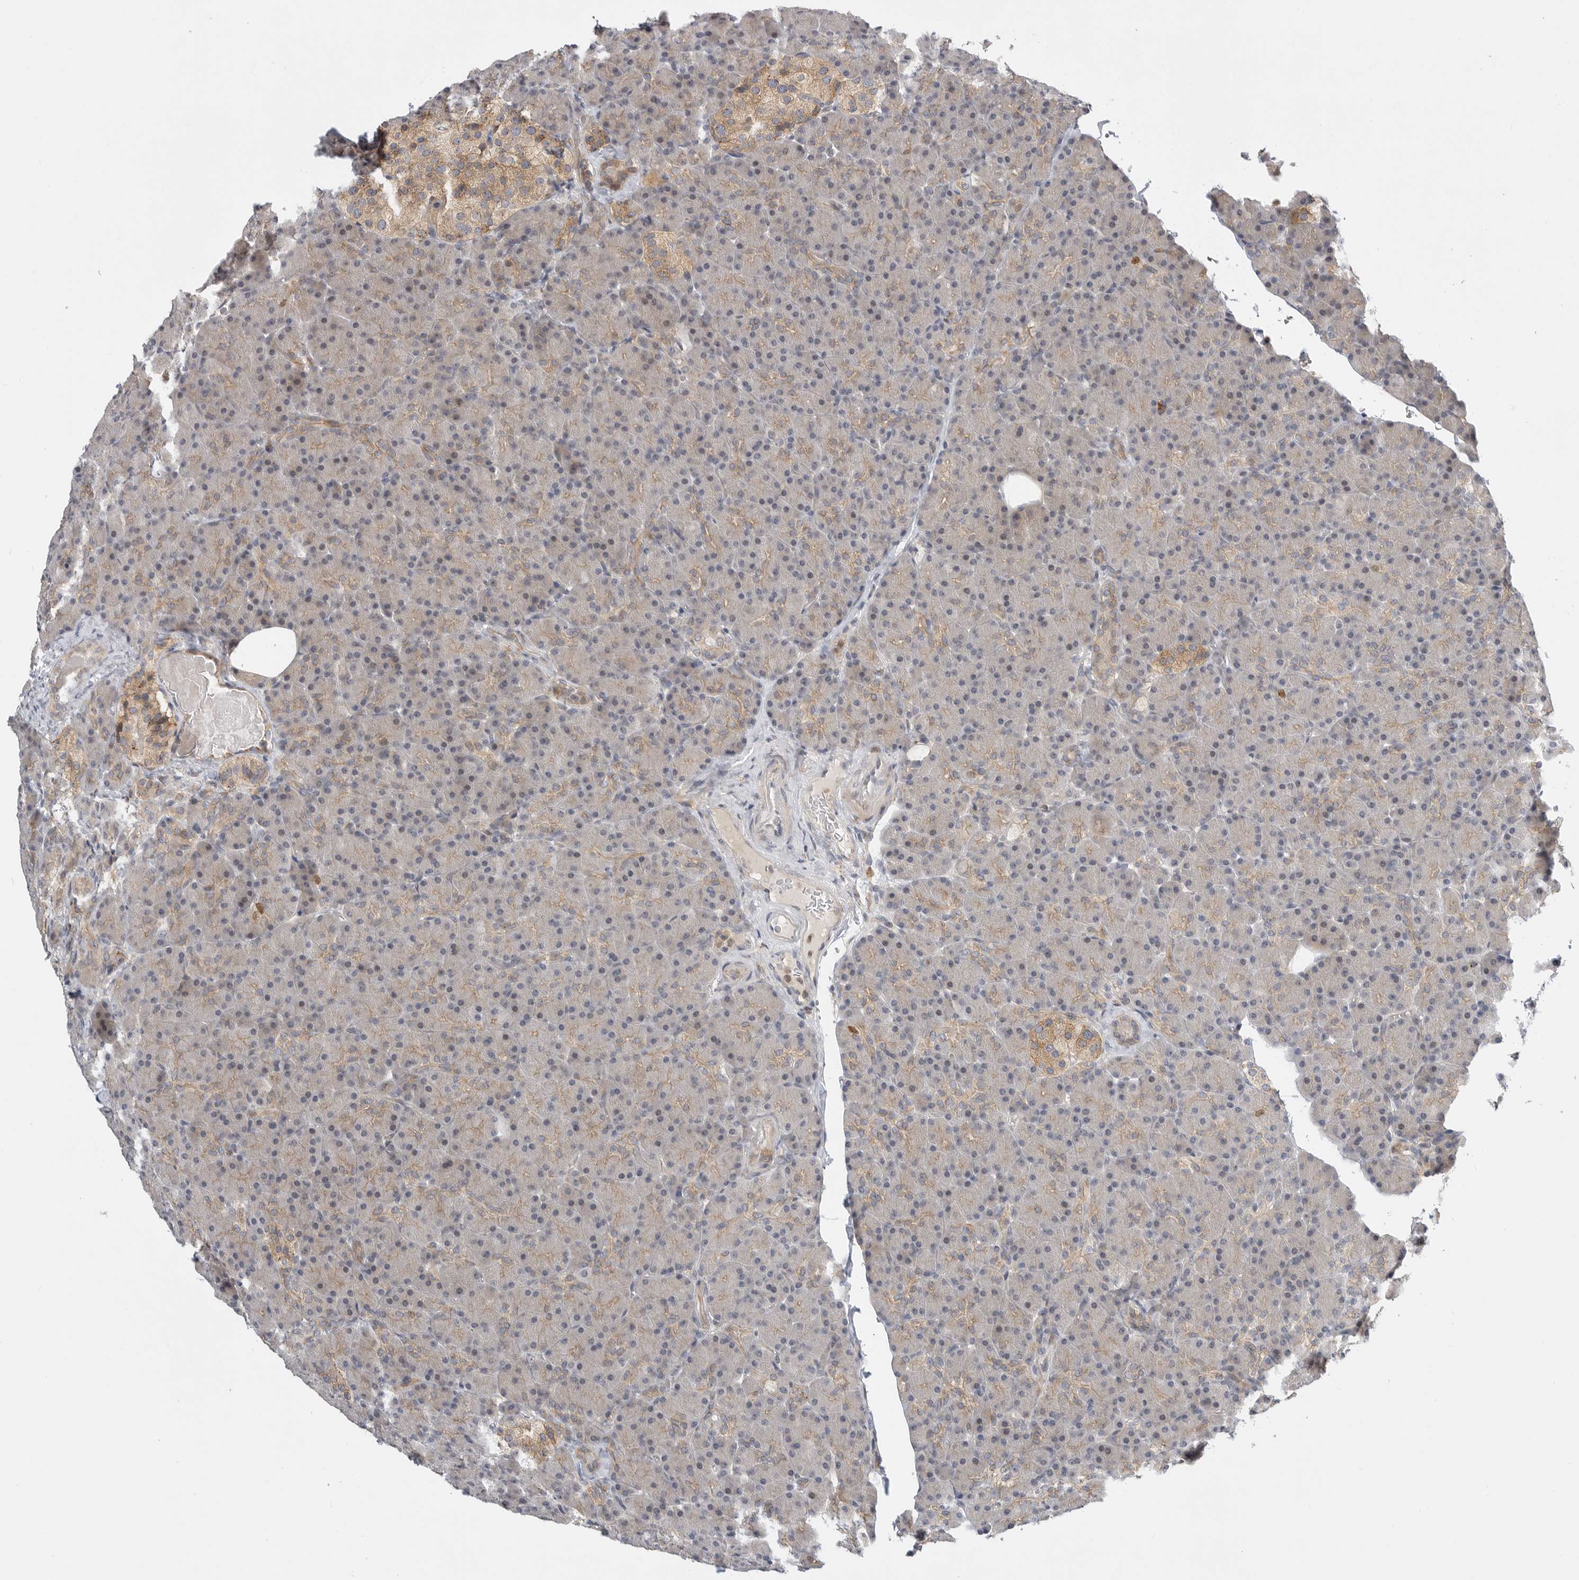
{"staining": {"intensity": "weak", "quantity": "25%-75%", "location": "cytoplasmic/membranous"}, "tissue": "pancreas", "cell_type": "Exocrine glandular cells", "image_type": "normal", "snomed": [{"axis": "morphology", "description": "Normal tissue, NOS"}, {"axis": "topography", "description": "Pancreas"}], "caption": "The histopathology image displays a brown stain indicating the presence of a protein in the cytoplasmic/membranous of exocrine glandular cells in pancreas.", "gene": "CSNK1G3", "patient": {"sex": "female", "age": 43}}